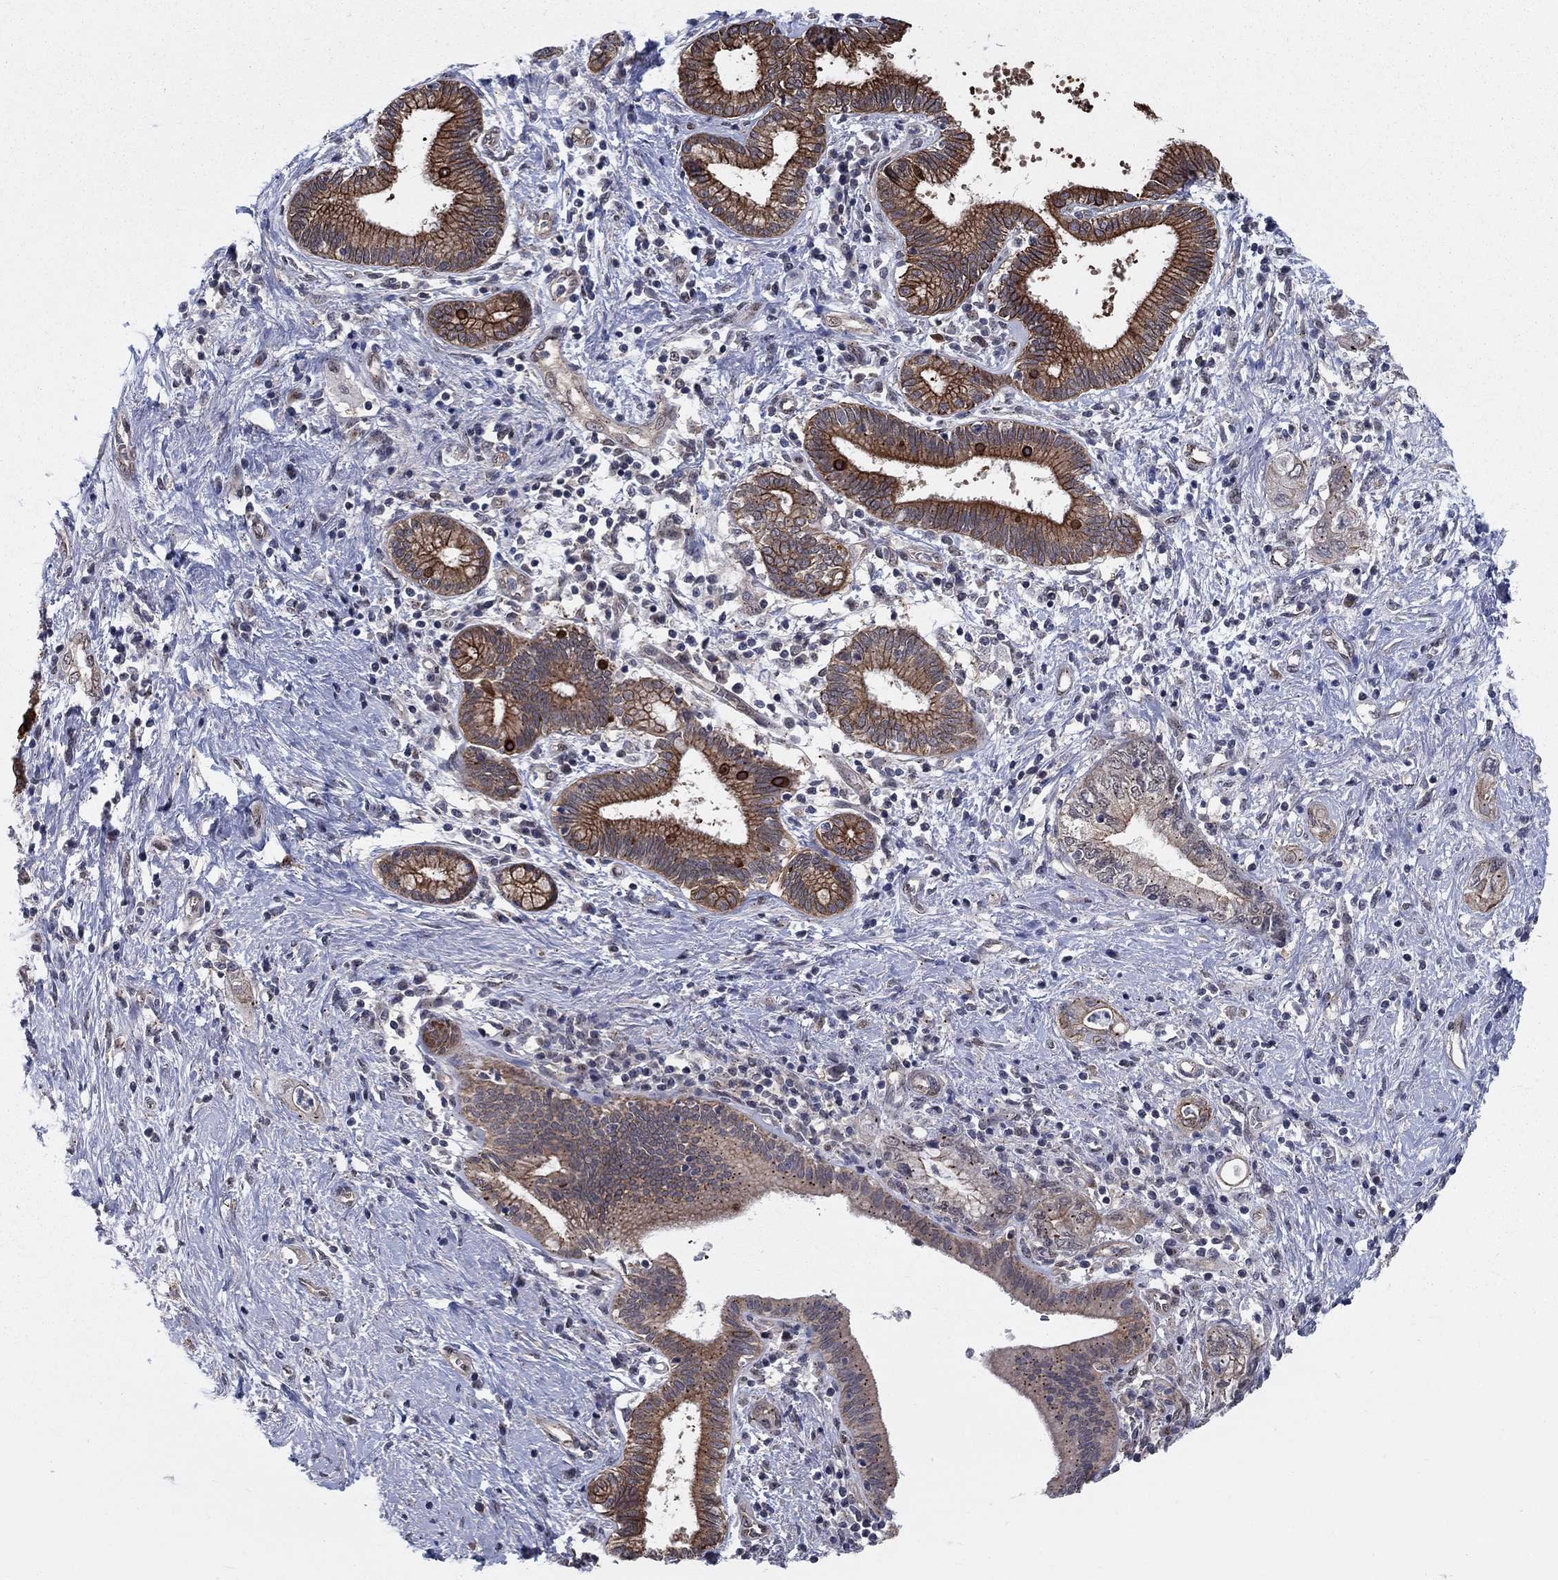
{"staining": {"intensity": "moderate", "quantity": "25%-75%", "location": "cytoplasmic/membranous"}, "tissue": "pancreatic cancer", "cell_type": "Tumor cells", "image_type": "cancer", "snomed": [{"axis": "morphology", "description": "Adenocarcinoma, NOS"}, {"axis": "topography", "description": "Pancreas"}], "caption": "About 25%-75% of tumor cells in pancreatic adenocarcinoma show moderate cytoplasmic/membranous protein expression as visualized by brown immunohistochemical staining.", "gene": "SH3RF1", "patient": {"sex": "female", "age": 73}}